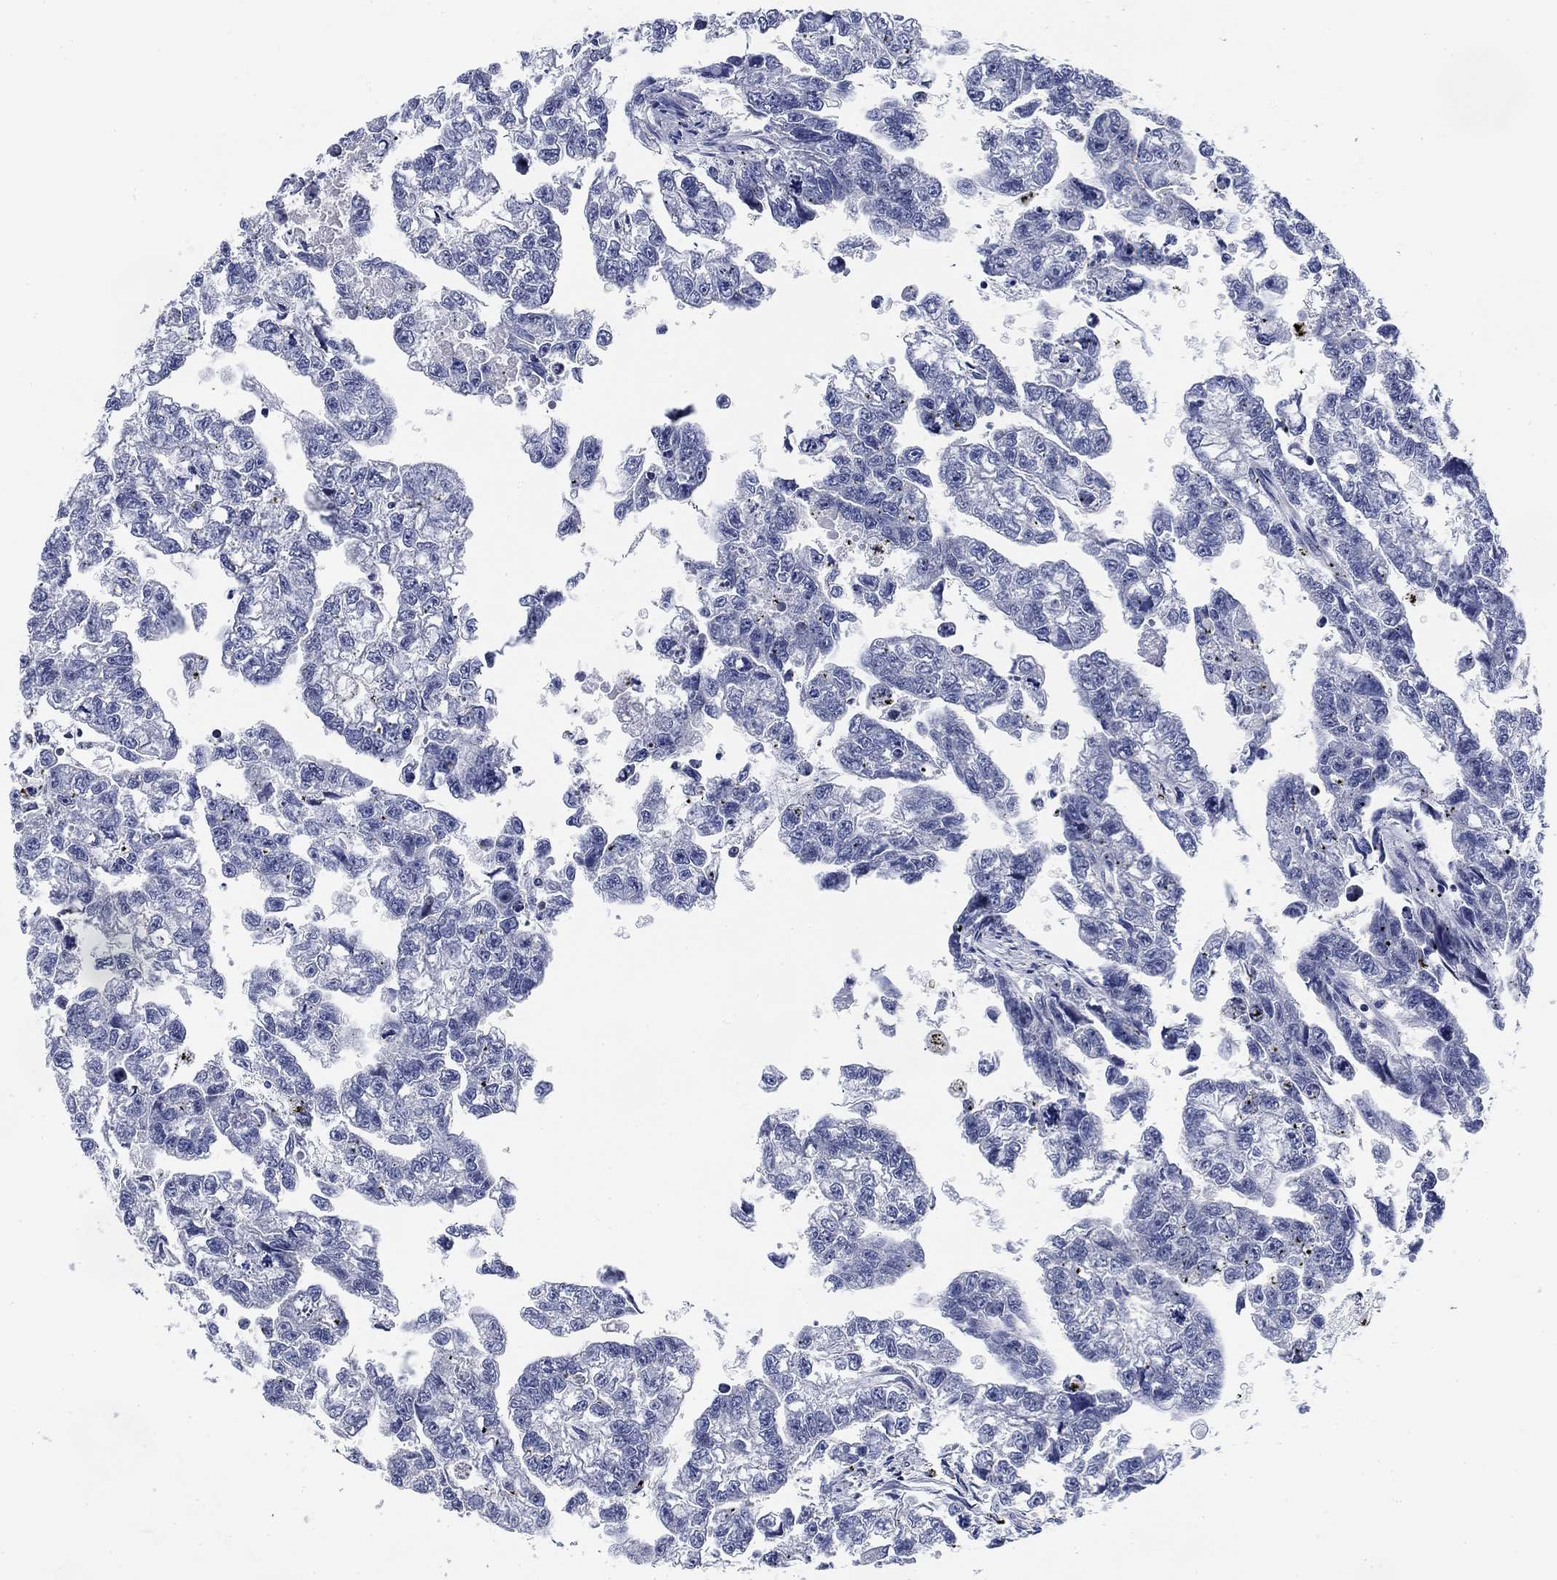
{"staining": {"intensity": "negative", "quantity": "none", "location": "none"}, "tissue": "testis cancer", "cell_type": "Tumor cells", "image_type": "cancer", "snomed": [{"axis": "morphology", "description": "Carcinoma, Embryonal, NOS"}, {"axis": "morphology", "description": "Teratoma, malignant, NOS"}, {"axis": "topography", "description": "Testis"}], "caption": "IHC image of neoplastic tissue: testis cancer (embryonal carcinoma) stained with DAB reveals no significant protein positivity in tumor cells.", "gene": "DAZL", "patient": {"sex": "male", "age": 44}}